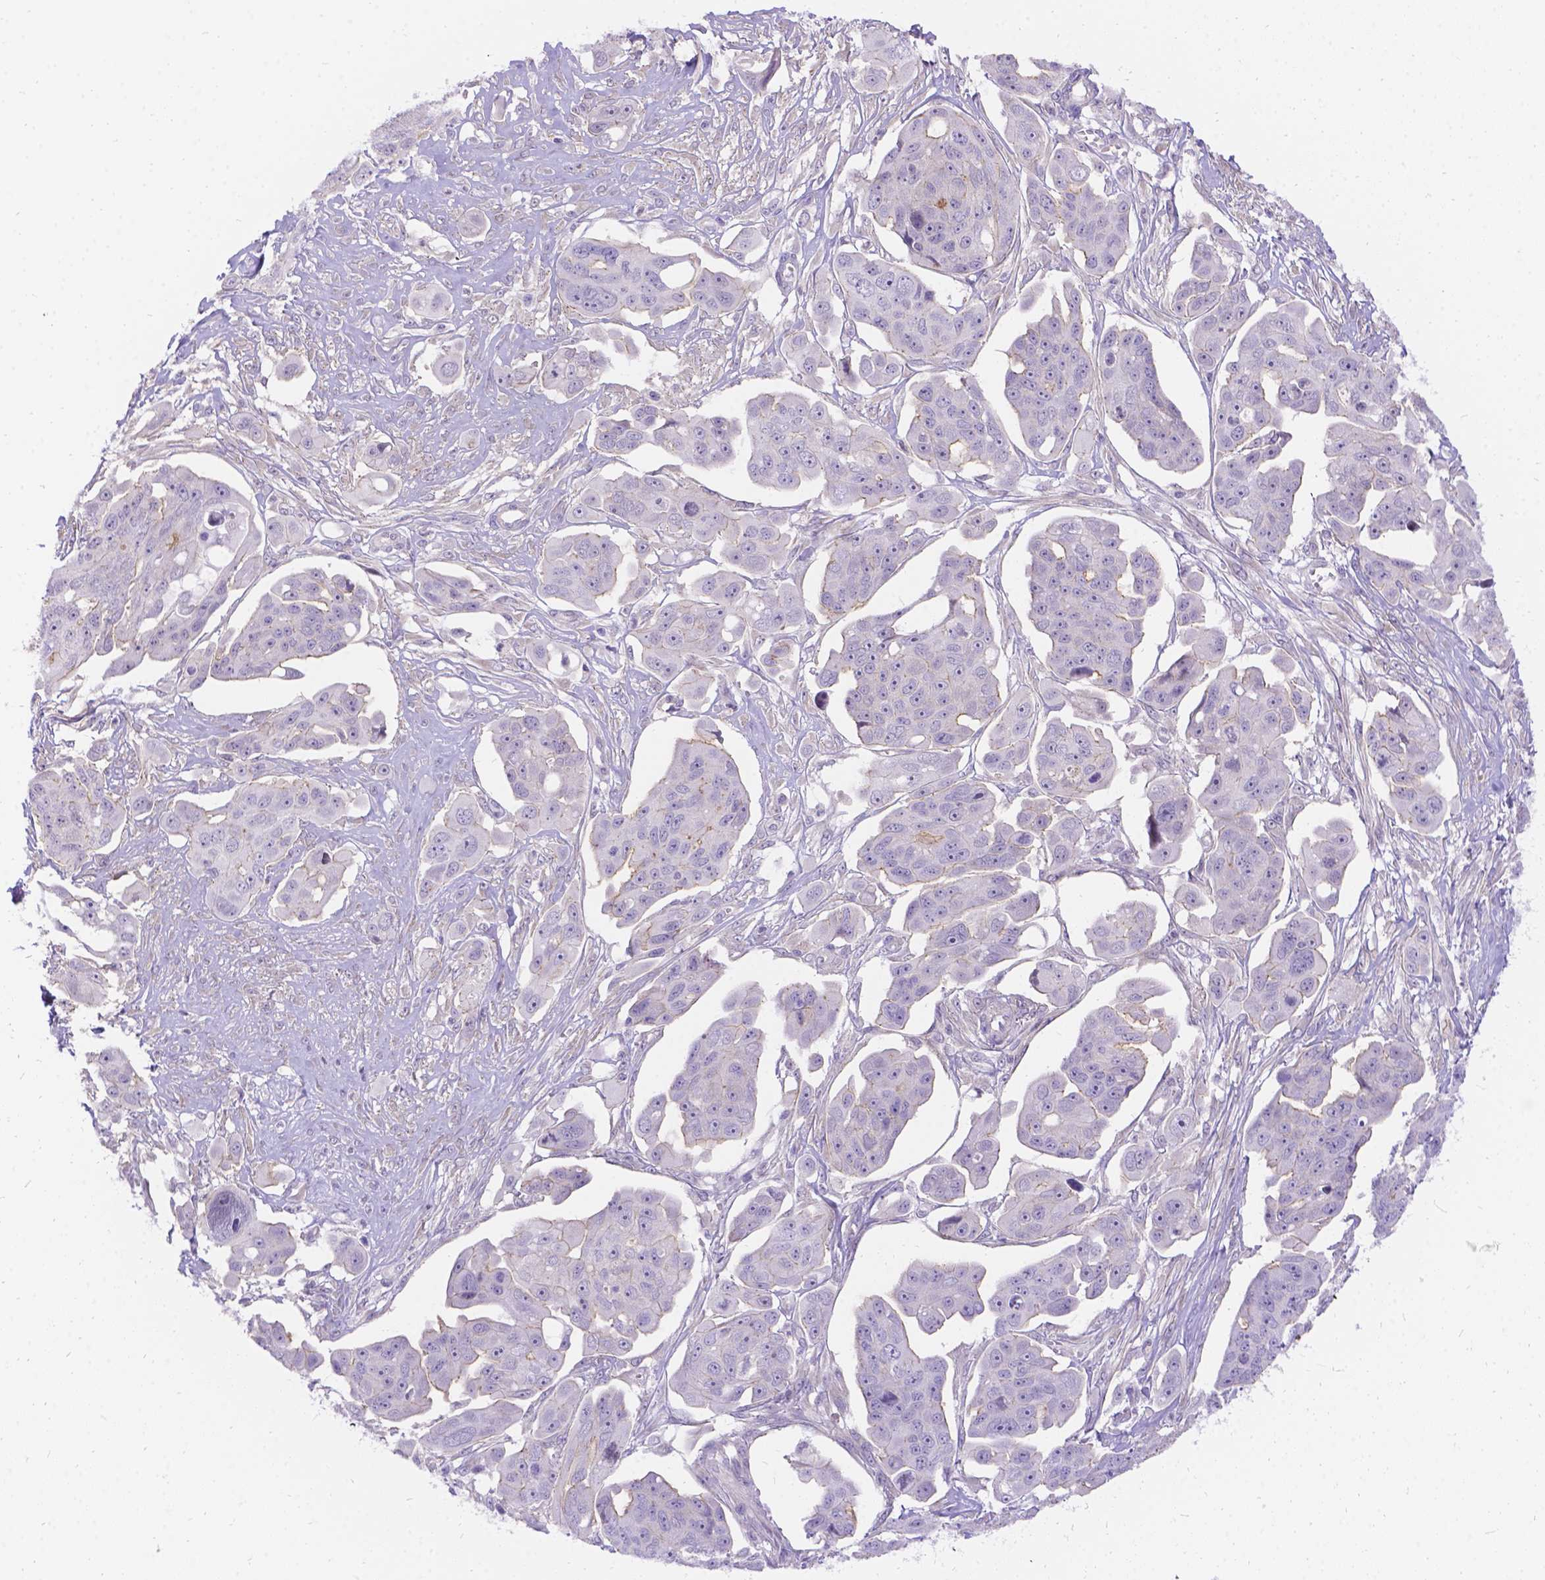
{"staining": {"intensity": "negative", "quantity": "none", "location": "none"}, "tissue": "ovarian cancer", "cell_type": "Tumor cells", "image_type": "cancer", "snomed": [{"axis": "morphology", "description": "Carcinoma, endometroid"}, {"axis": "topography", "description": "Ovary"}], "caption": "A high-resolution micrograph shows immunohistochemistry staining of ovarian endometroid carcinoma, which demonstrates no significant staining in tumor cells. Nuclei are stained in blue.", "gene": "PALS1", "patient": {"sex": "female", "age": 70}}